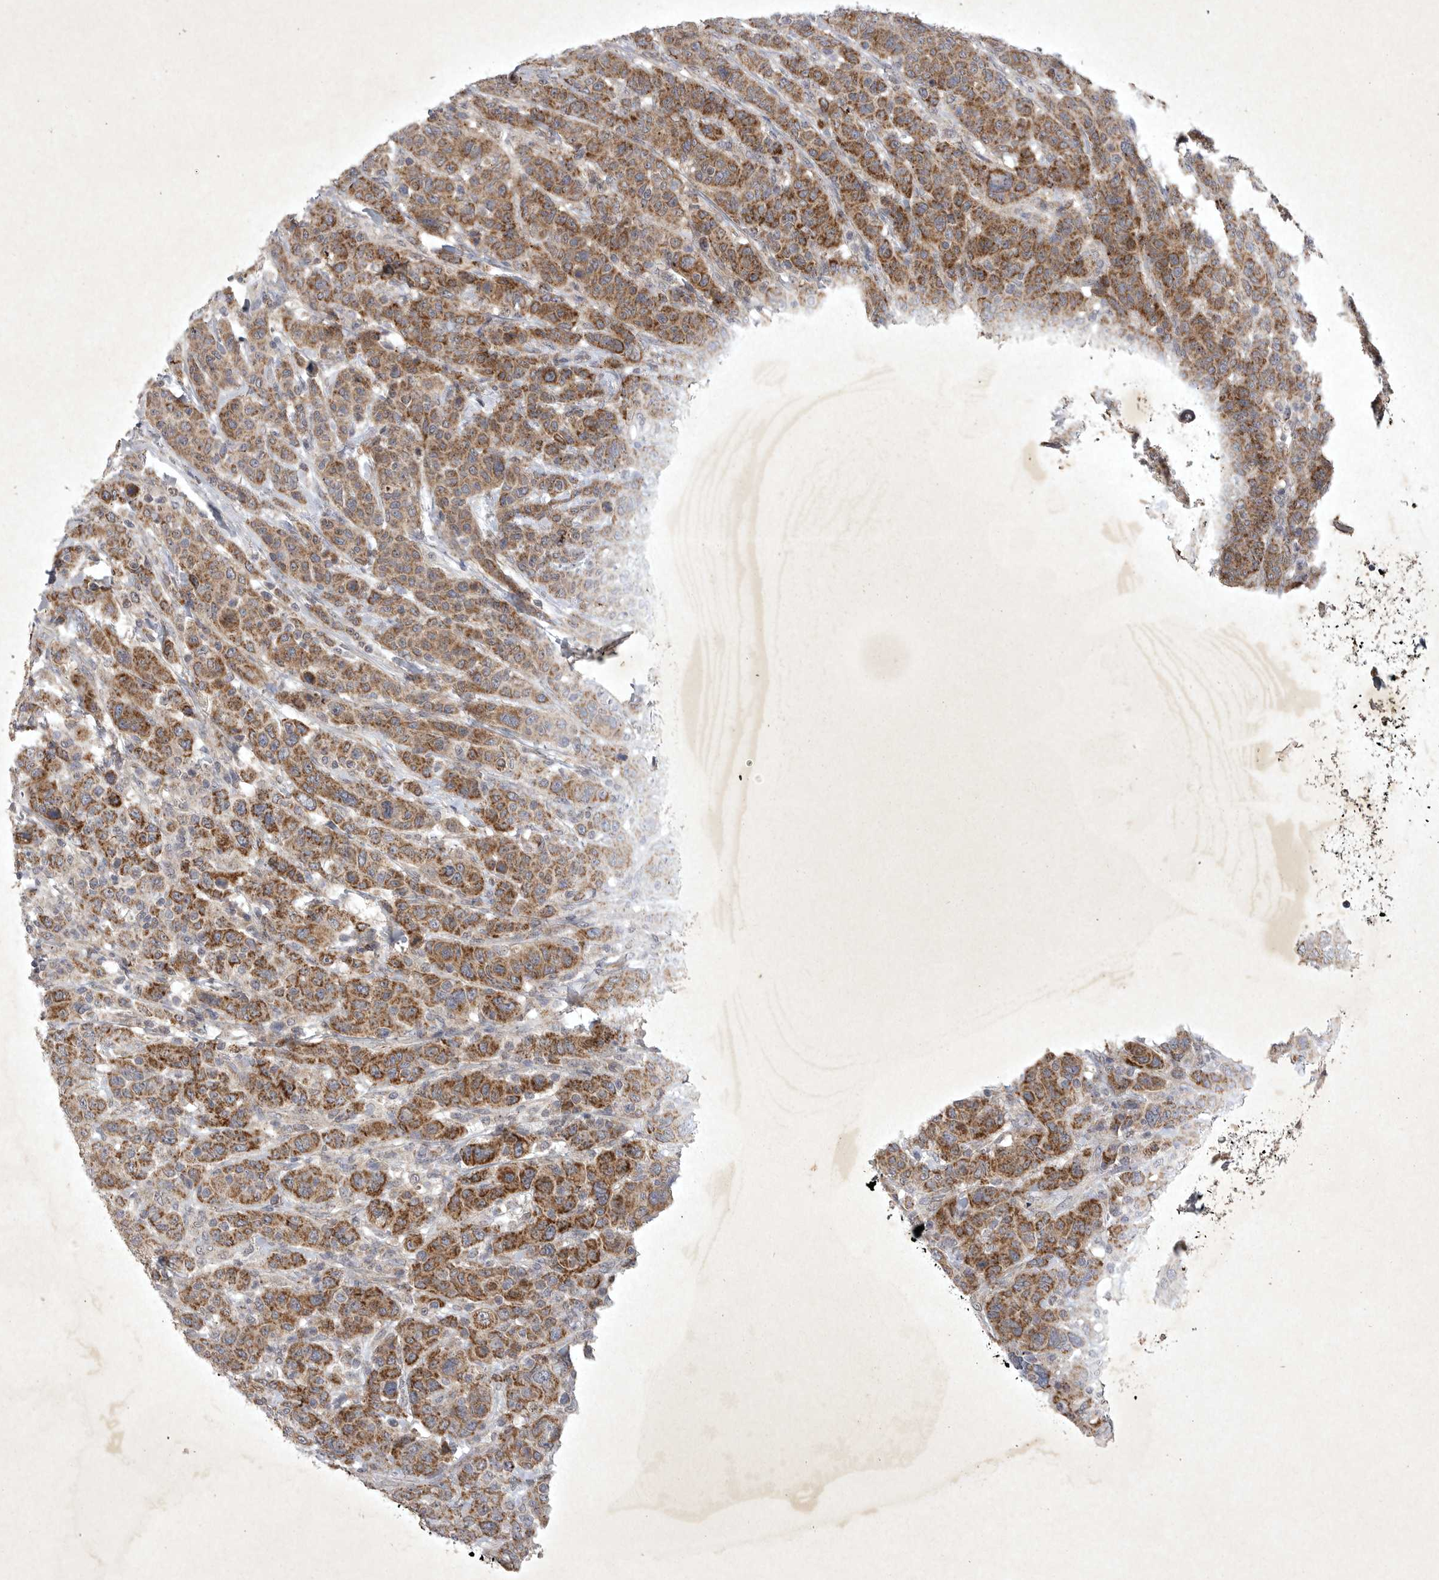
{"staining": {"intensity": "moderate", "quantity": ">75%", "location": "cytoplasmic/membranous"}, "tissue": "breast cancer", "cell_type": "Tumor cells", "image_type": "cancer", "snomed": [{"axis": "morphology", "description": "Duct carcinoma"}, {"axis": "topography", "description": "Breast"}], "caption": "Brown immunohistochemical staining in breast cancer (infiltrating ductal carcinoma) reveals moderate cytoplasmic/membranous positivity in approximately >75% of tumor cells.", "gene": "DDR1", "patient": {"sex": "female", "age": 37}}